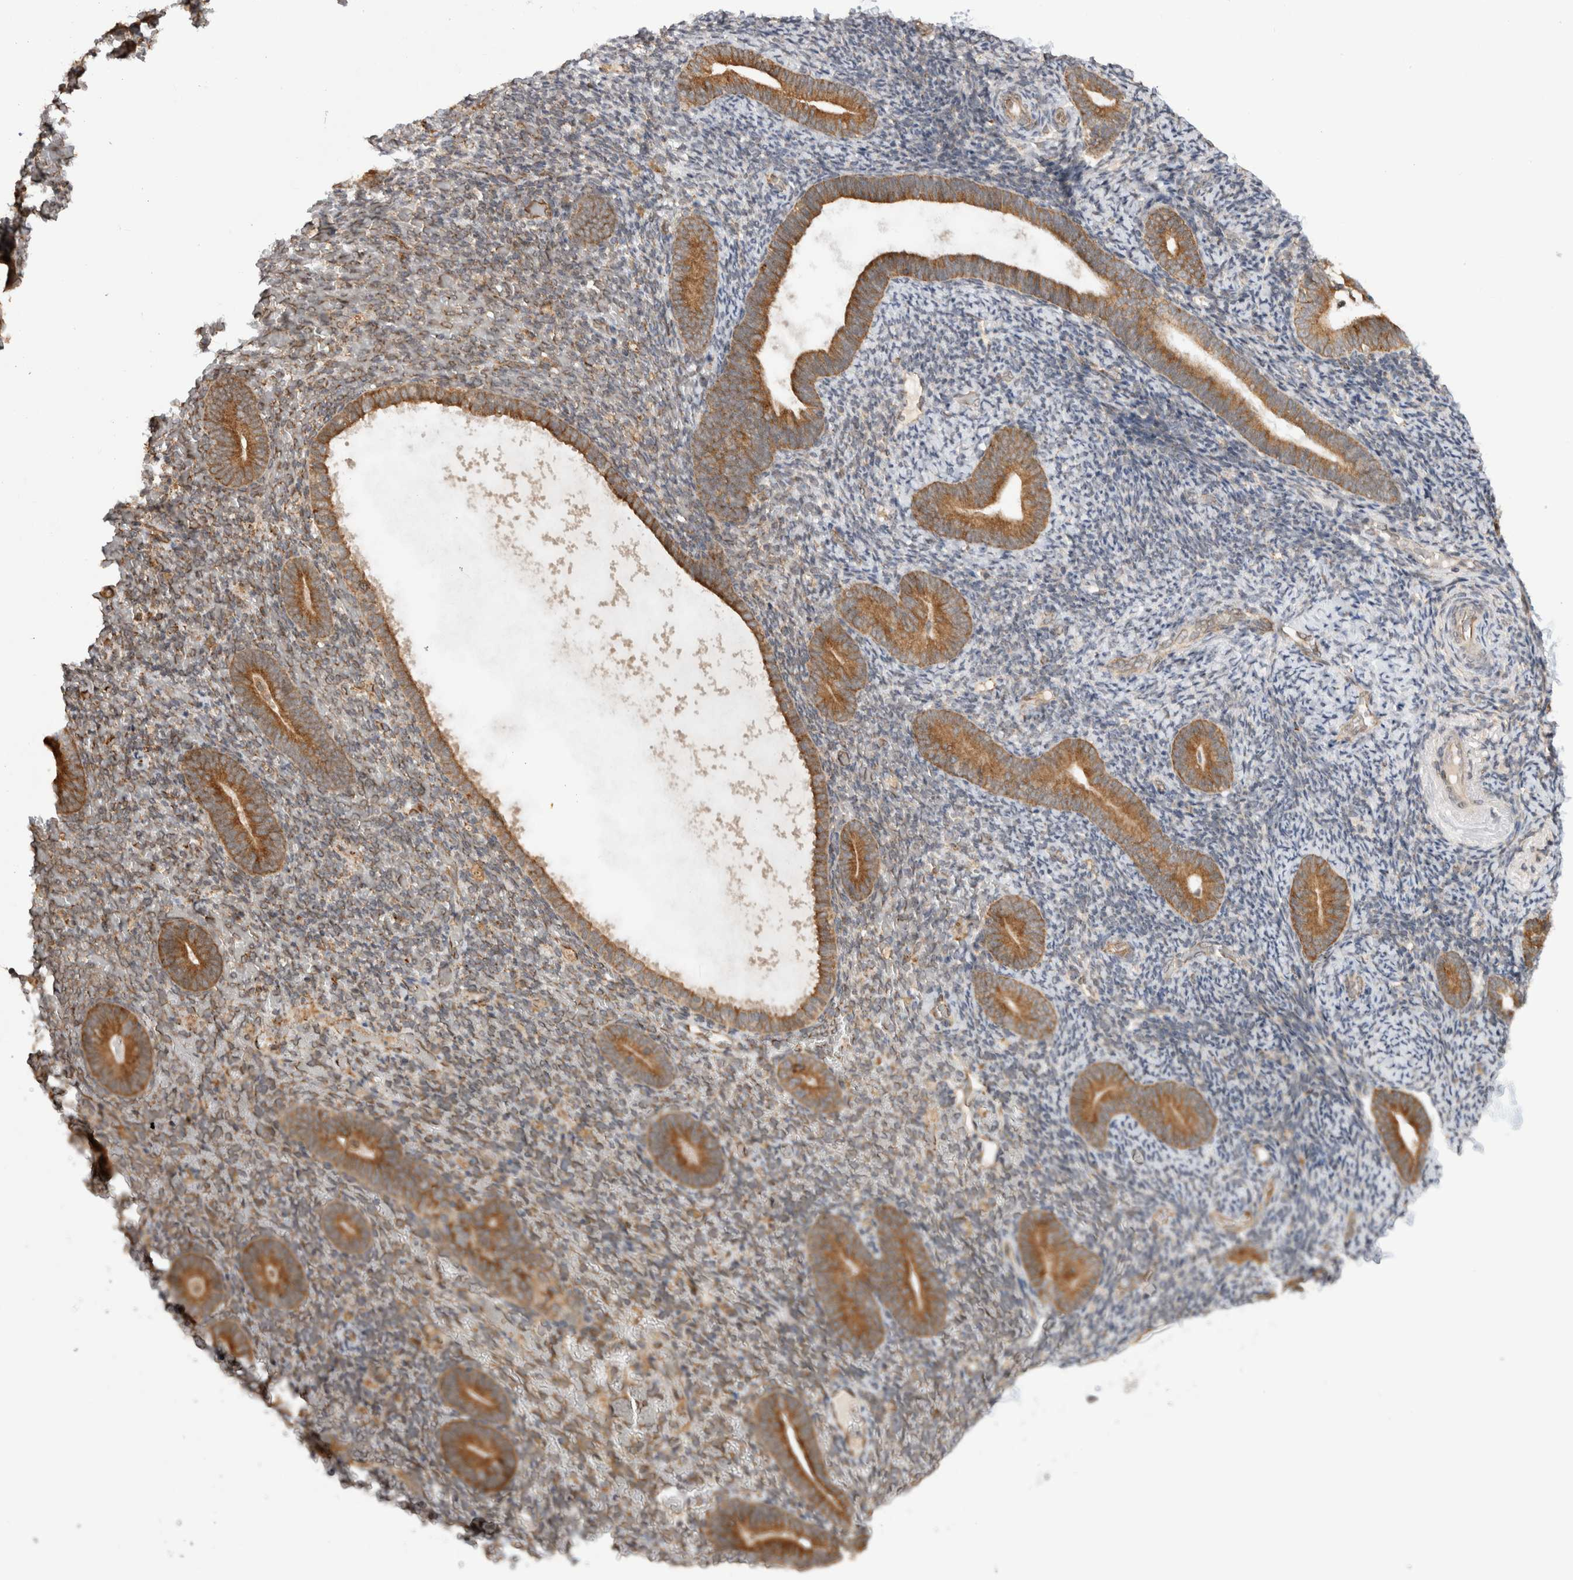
{"staining": {"intensity": "weak", "quantity": "<25%", "location": "cytoplasmic/membranous"}, "tissue": "endometrium", "cell_type": "Cells in endometrial stroma", "image_type": "normal", "snomed": [{"axis": "morphology", "description": "Normal tissue, NOS"}, {"axis": "topography", "description": "Endometrium"}], "caption": "Endometrium was stained to show a protein in brown. There is no significant positivity in cells in endometrial stroma.", "gene": "MS4A7", "patient": {"sex": "female", "age": 51}}